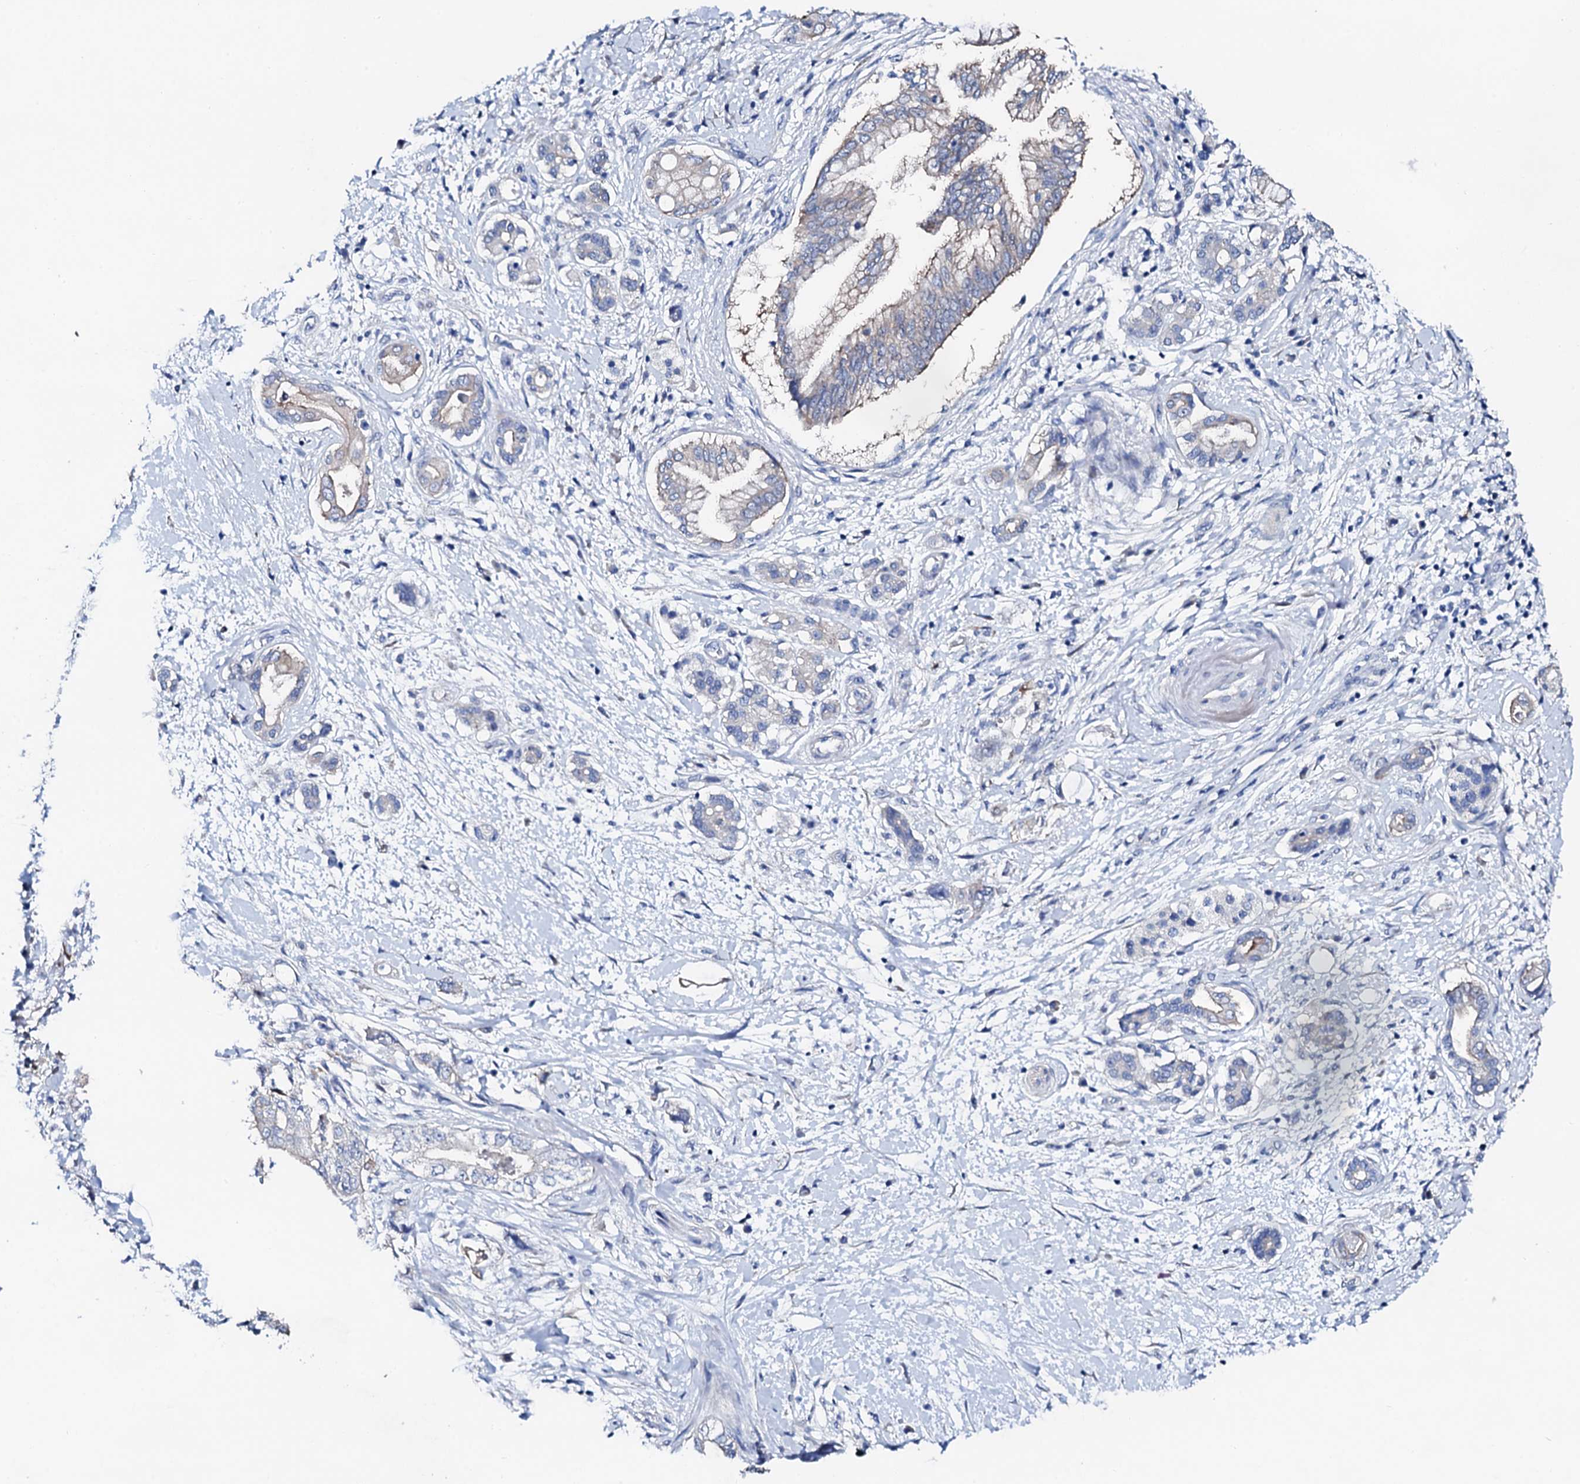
{"staining": {"intensity": "negative", "quantity": "none", "location": "none"}, "tissue": "pancreatic cancer", "cell_type": "Tumor cells", "image_type": "cancer", "snomed": [{"axis": "morphology", "description": "Adenocarcinoma, NOS"}, {"axis": "topography", "description": "Pancreas"}], "caption": "An image of human pancreatic cancer (adenocarcinoma) is negative for staining in tumor cells. Nuclei are stained in blue.", "gene": "TRDN", "patient": {"sex": "female", "age": 73}}